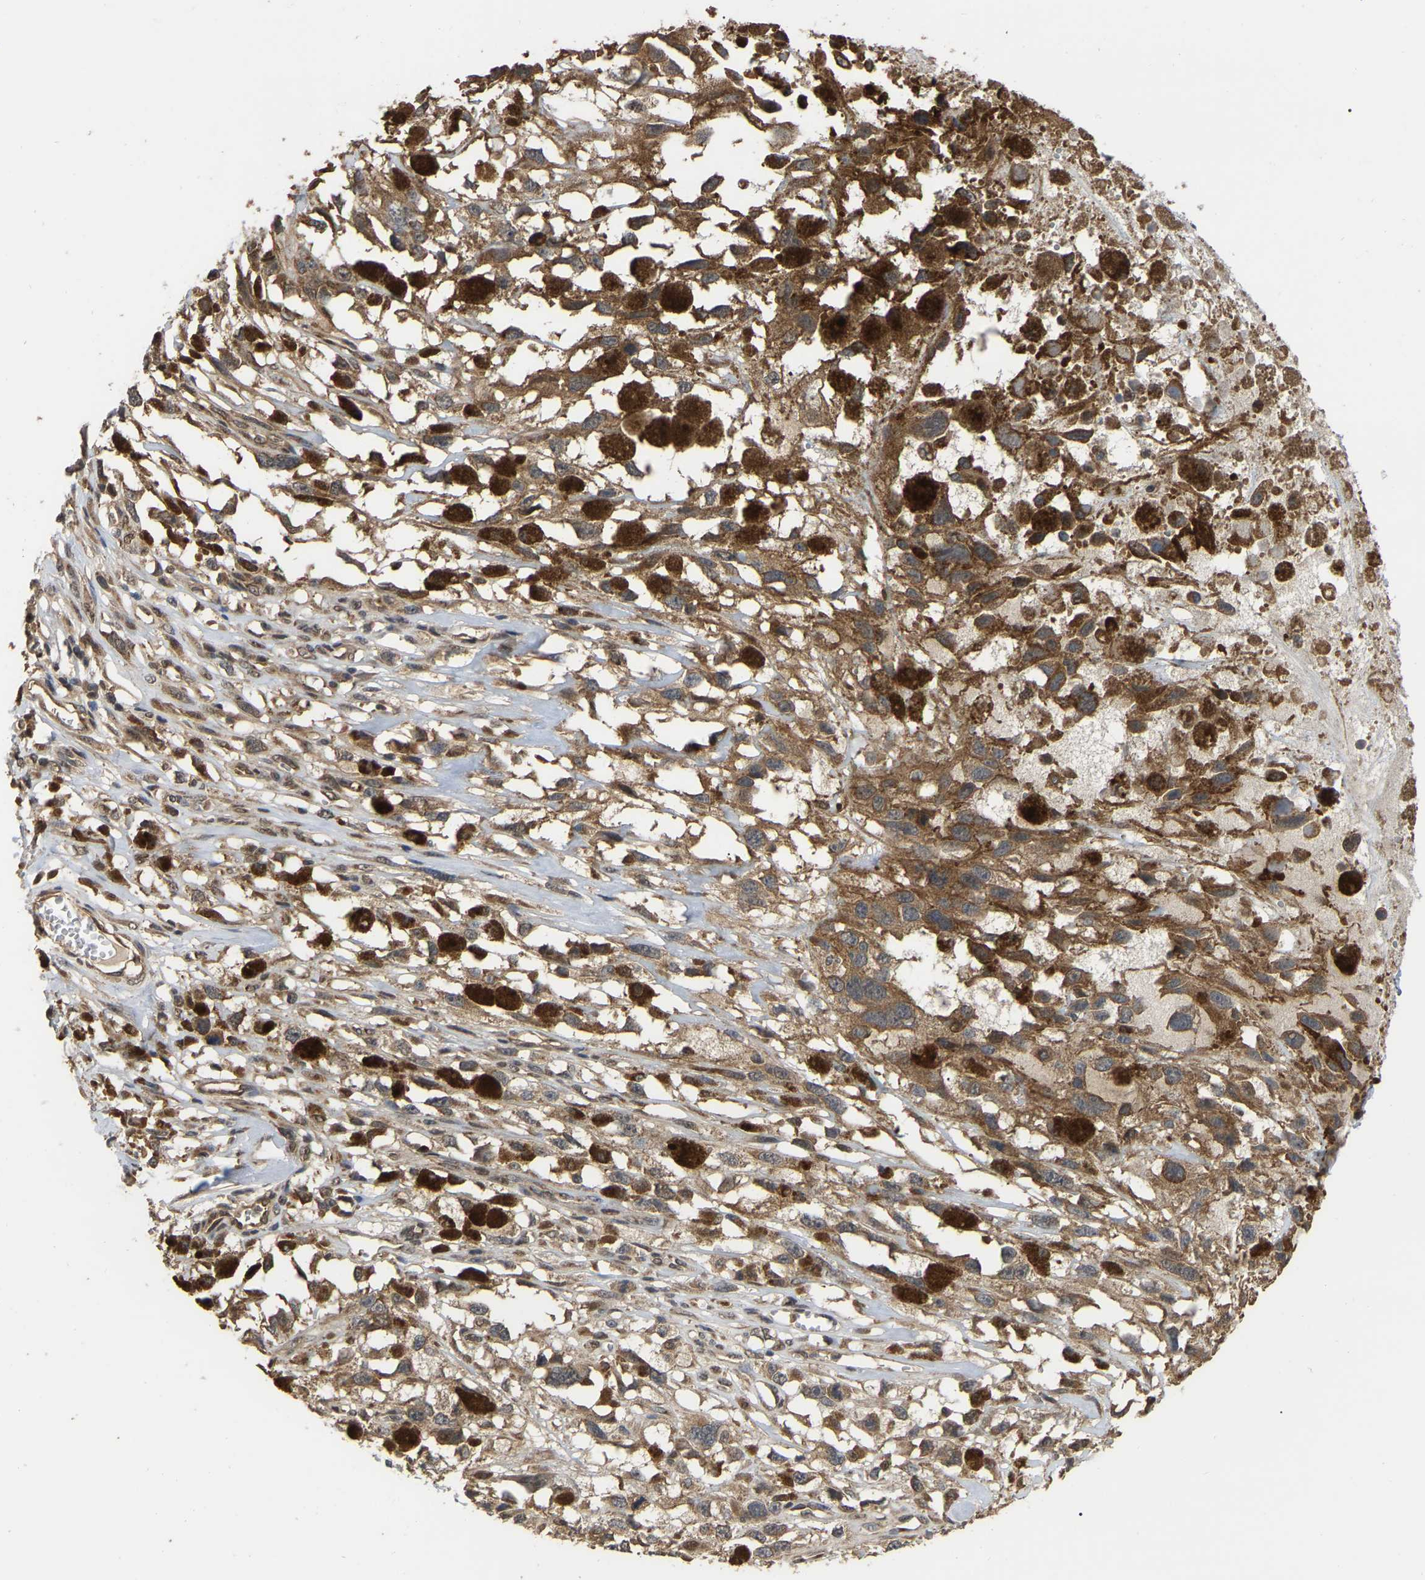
{"staining": {"intensity": "moderate", "quantity": ">75%", "location": "cytoplasmic/membranous"}, "tissue": "melanoma", "cell_type": "Tumor cells", "image_type": "cancer", "snomed": [{"axis": "morphology", "description": "Malignant melanoma, Metastatic site"}, {"axis": "topography", "description": "Lymph node"}], "caption": "IHC of human malignant melanoma (metastatic site) shows medium levels of moderate cytoplasmic/membranous staining in about >75% of tumor cells. The staining was performed using DAB, with brown indicating positive protein expression. Nuclei are stained blue with hematoxylin.", "gene": "FAM219A", "patient": {"sex": "male", "age": 59}}